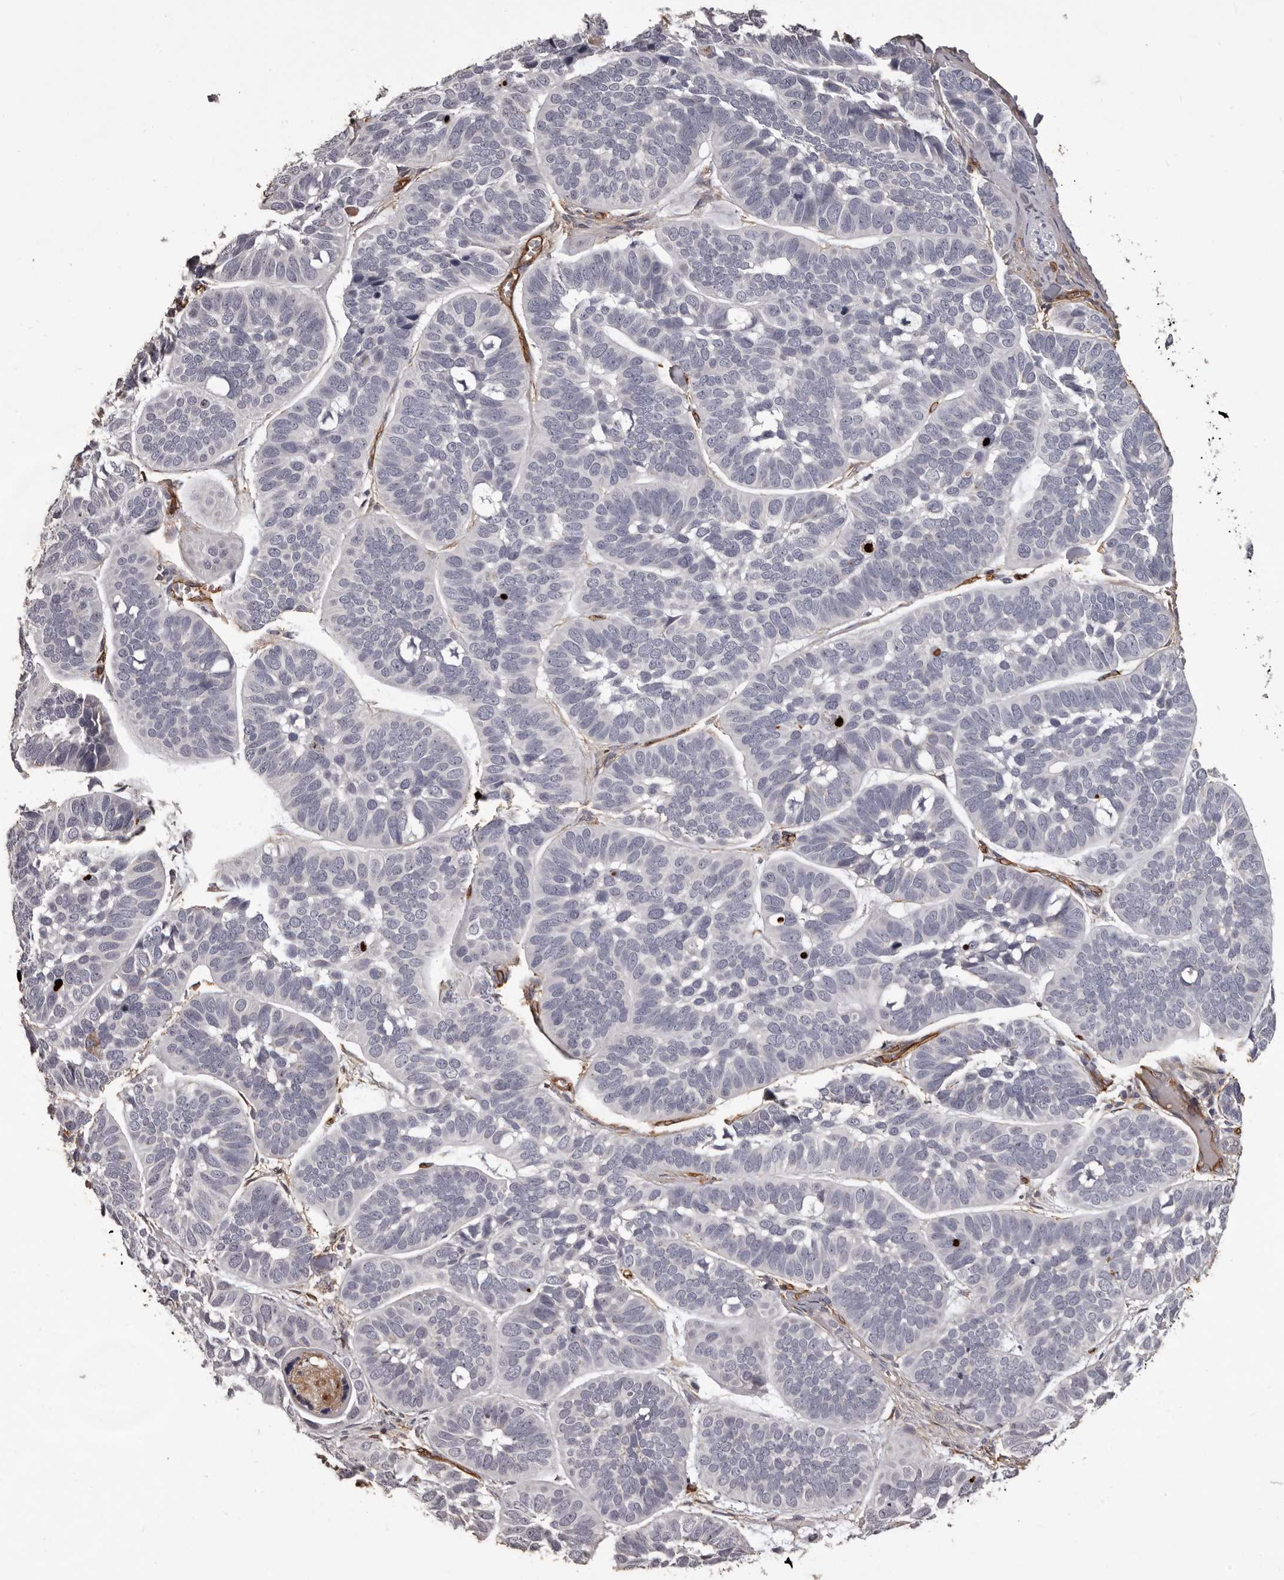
{"staining": {"intensity": "negative", "quantity": "none", "location": "none"}, "tissue": "skin cancer", "cell_type": "Tumor cells", "image_type": "cancer", "snomed": [{"axis": "morphology", "description": "Basal cell carcinoma"}, {"axis": "topography", "description": "Skin"}], "caption": "Immunohistochemistry (IHC) image of basal cell carcinoma (skin) stained for a protein (brown), which exhibits no expression in tumor cells.", "gene": "GPR78", "patient": {"sex": "male", "age": 62}}